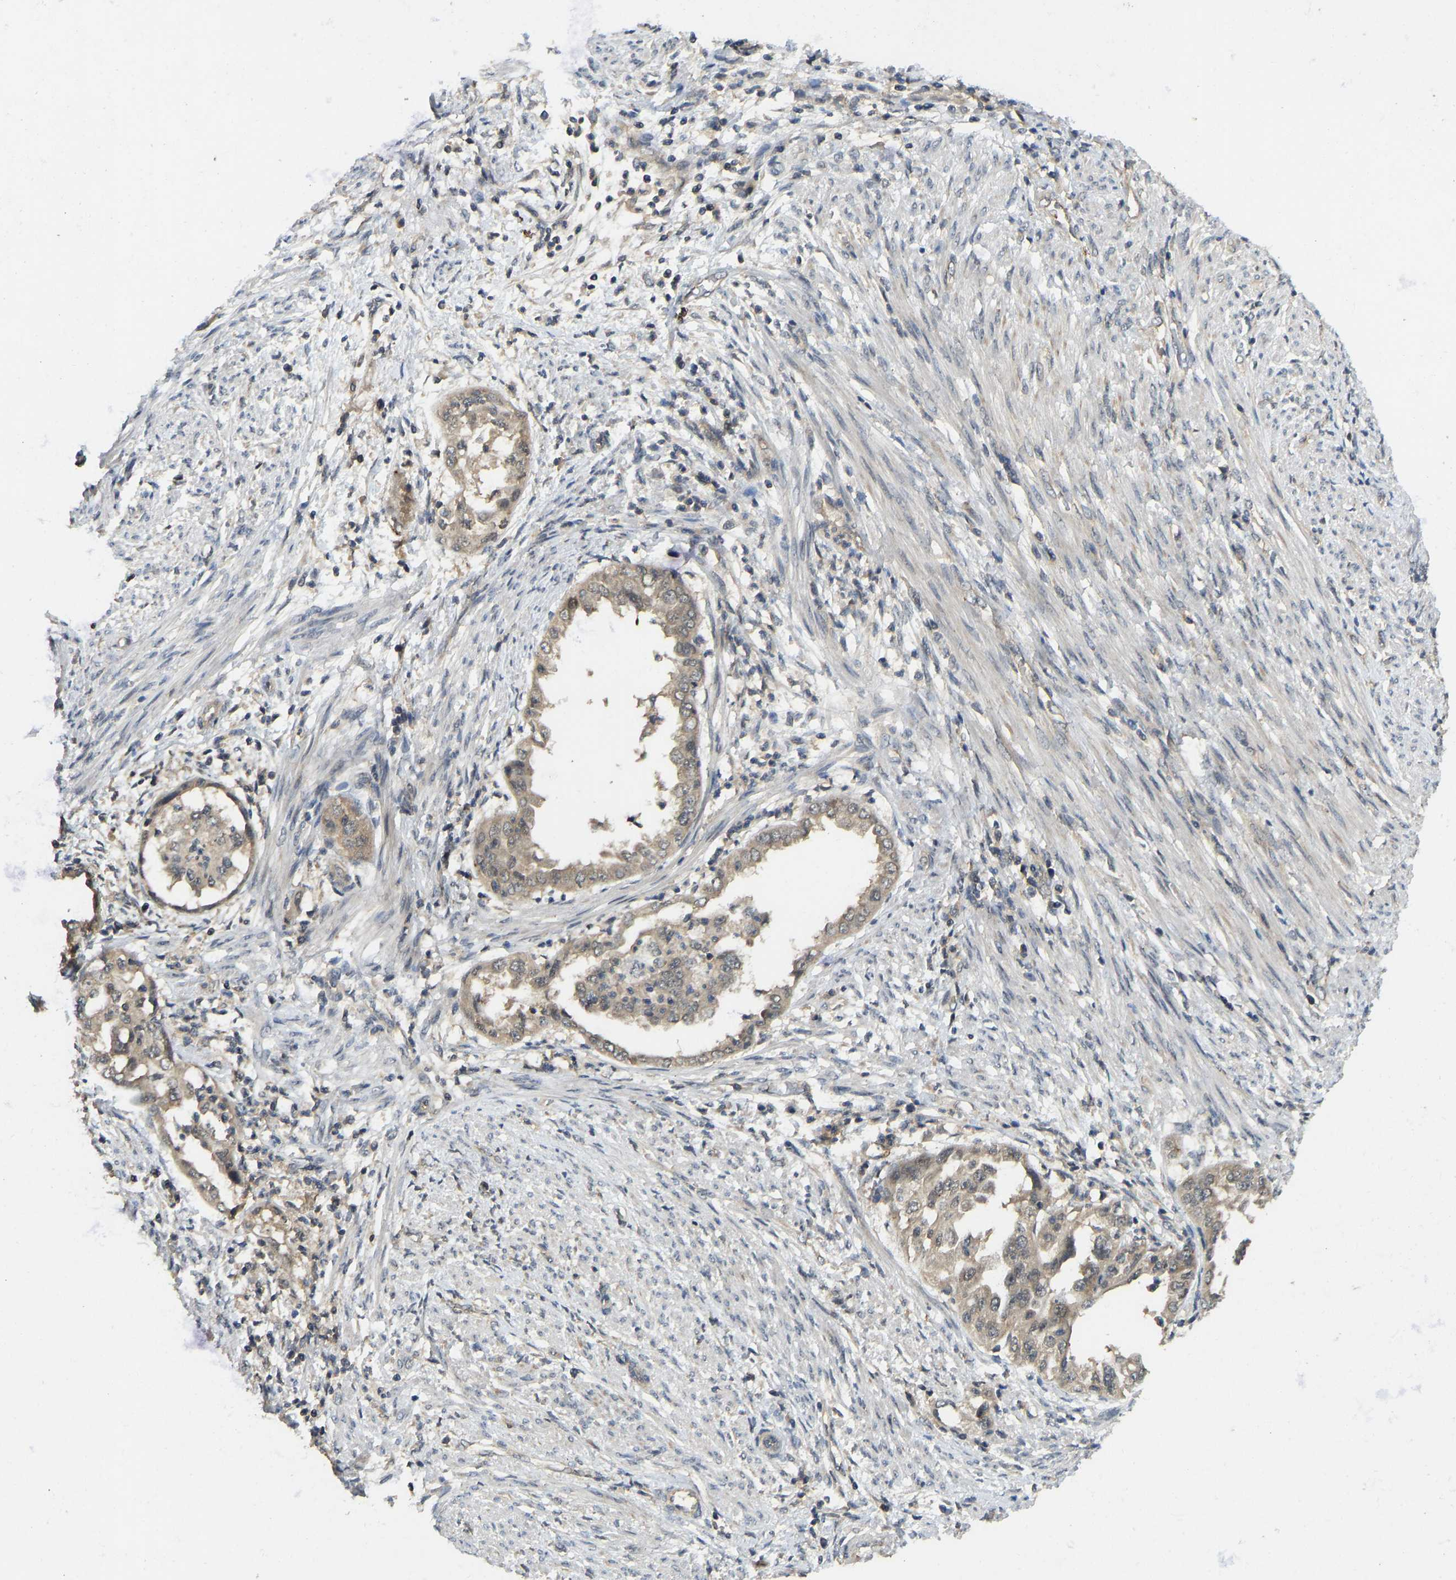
{"staining": {"intensity": "moderate", "quantity": ">75%", "location": "cytoplasmic/membranous"}, "tissue": "endometrial cancer", "cell_type": "Tumor cells", "image_type": "cancer", "snomed": [{"axis": "morphology", "description": "Adenocarcinoma, NOS"}, {"axis": "topography", "description": "Endometrium"}], "caption": "Protein staining exhibits moderate cytoplasmic/membranous positivity in about >75% of tumor cells in endometrial cancer (adenocarcinoma). (Brightfield microscopy of DAB IHC at high magnification).", "gene": "NDRG3", "patient": {"sex": "female", "age": 85}}